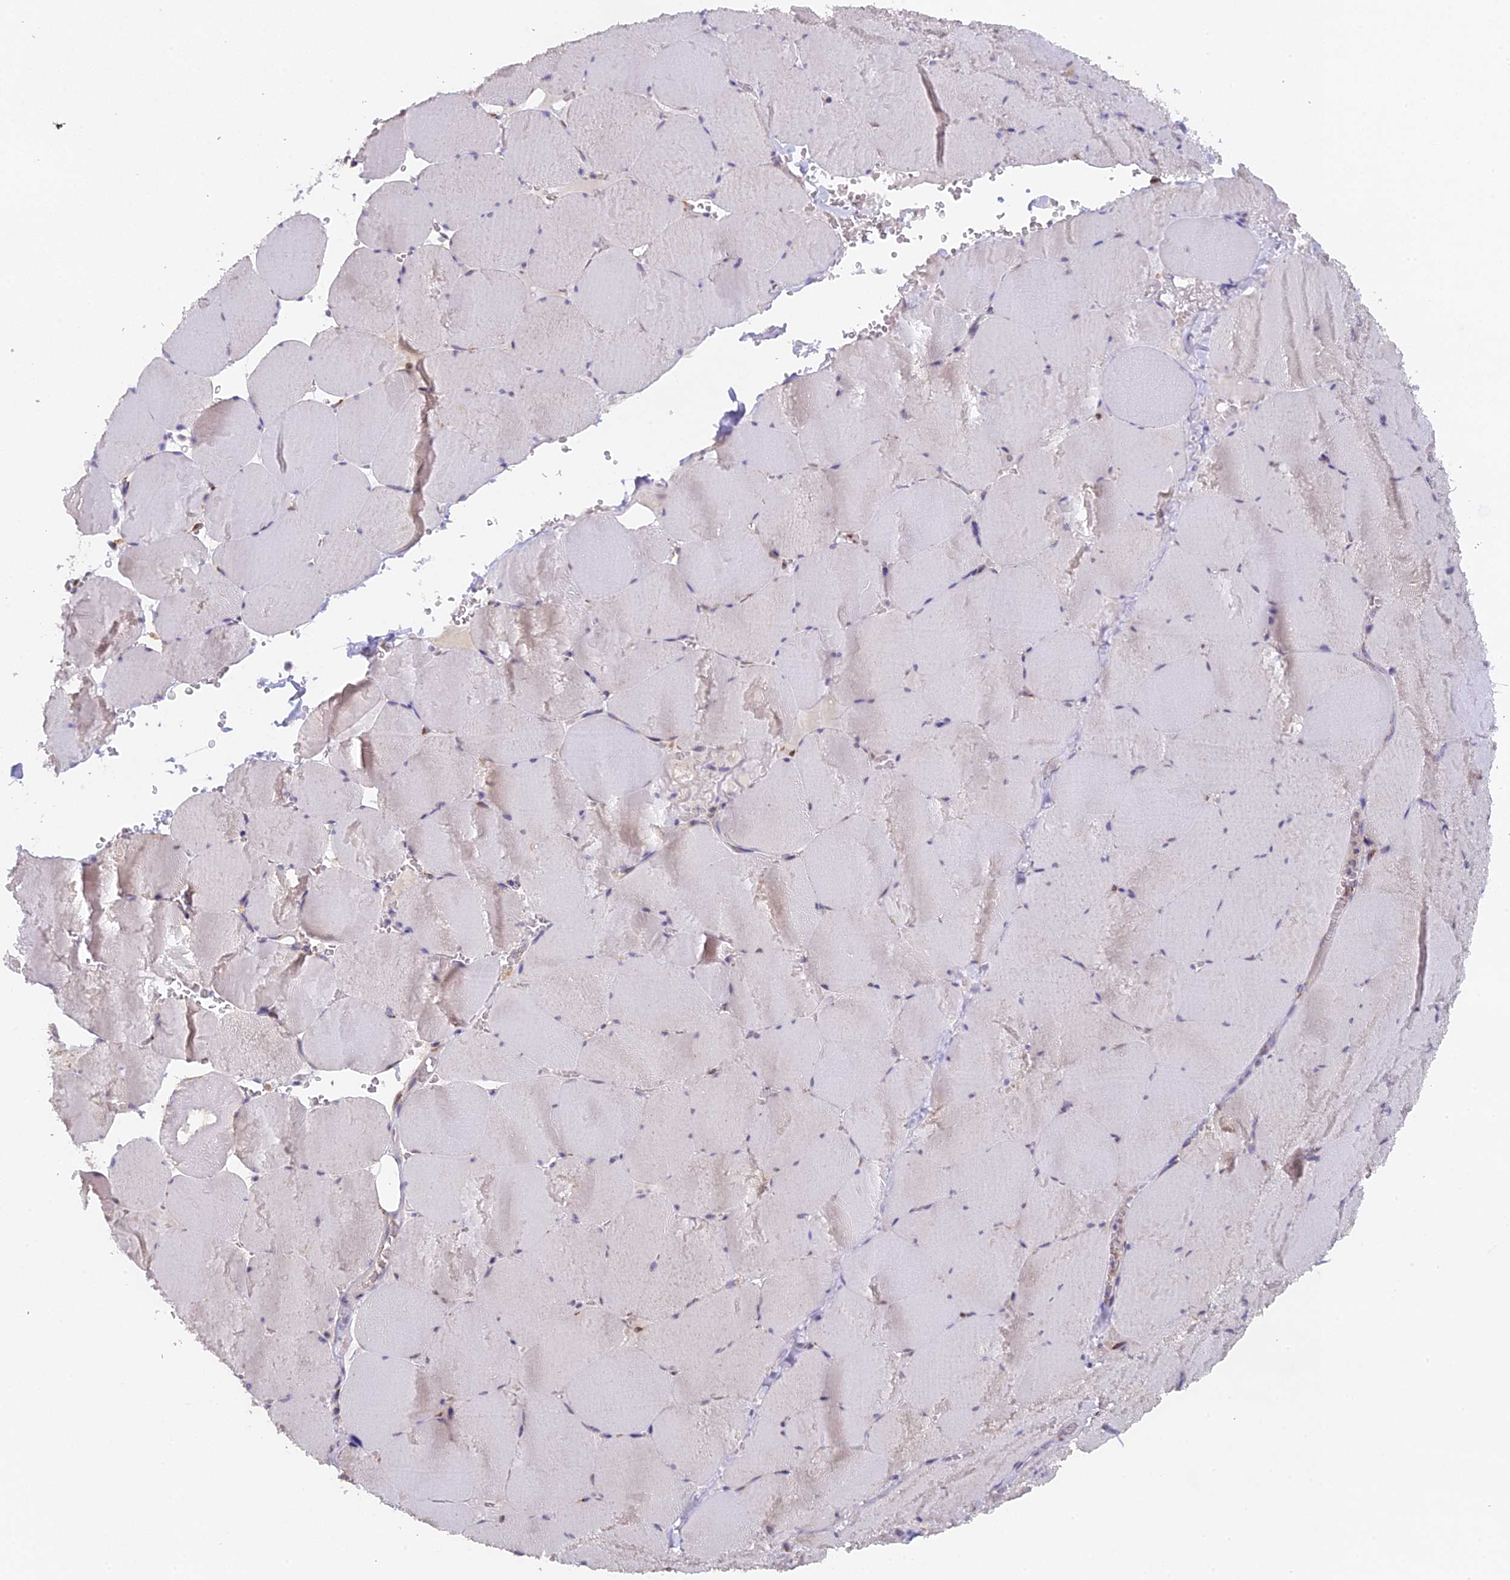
{"staining": {"intensity": "weak", "quantity": "<25%", "location": "cytoplasmic/membranous"}, "tissue": "skeletal muscle", "cell_type": "Myocytes", "image_type": "normal", "snomed": [{"axis": "morphology", "description": "Normal tissue, NOS"}, {"axis": "topography", "description": "Skeletal muscle"}, {"axis": "topography", "description": "Head-Neck"}], "caption": "Immunohistochemistry (IHC) of unremarkable skeletal muscle reveals no expression in myocytes.", "gene": "SNX17", "patient": {"sex": "male", "age": 66}}